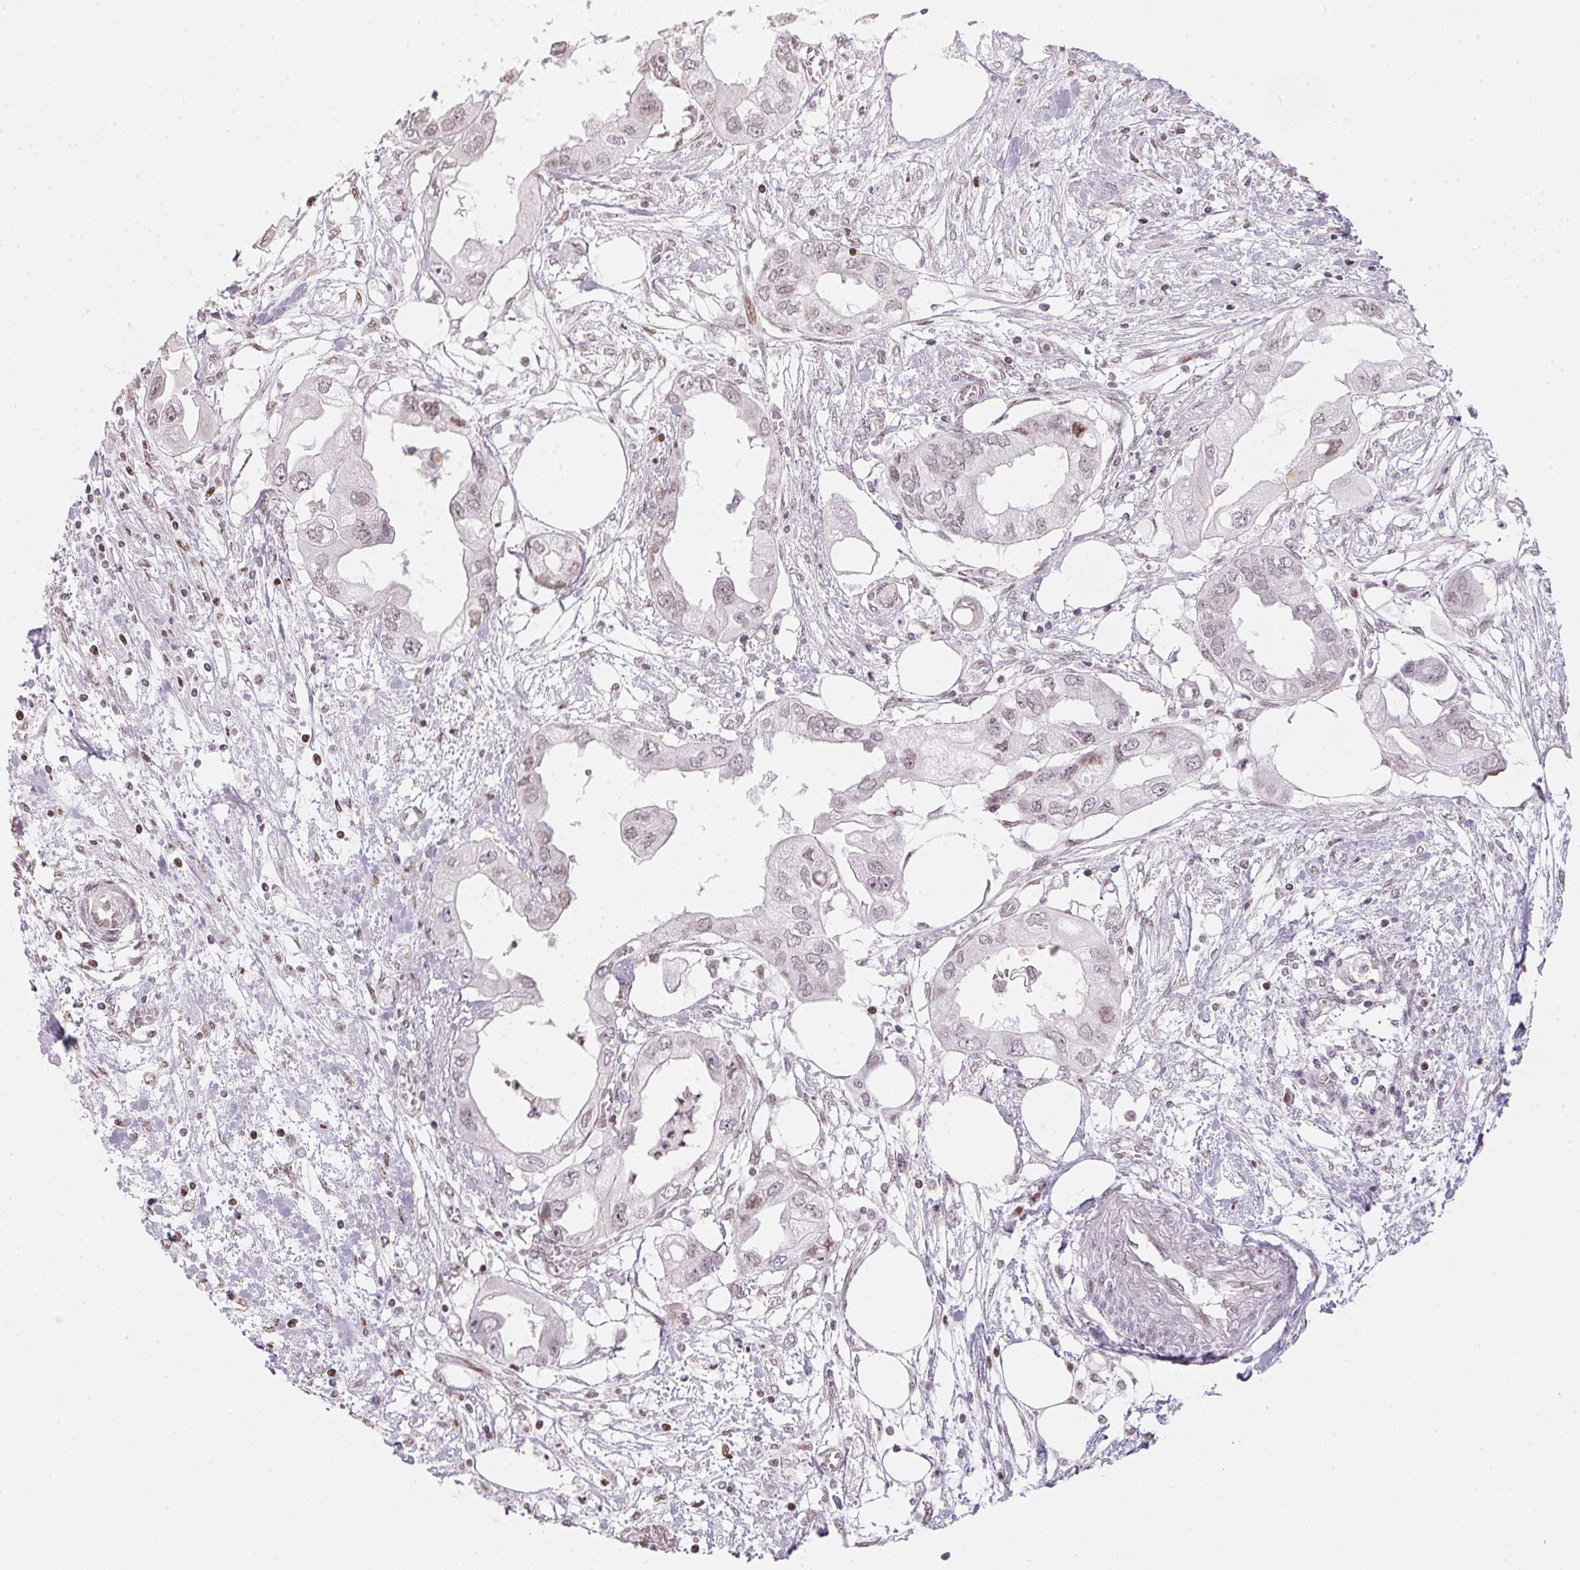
{"staining": {"intensity": "negative", "quantity": "none", "location": "none"}, "tissue": "endometrial cancer", "cell_type": "Tumor cells", "image_type": "cancer", "snomed": [{"axis": "morphology", "description": "Adenocarcinoma, NOS"}, {"axis": "morphology", "description": "Adenocarcinoma, metastatic, NOS"}, {"axis": "topography", "description": "Adipose tissue"}, {"axis": "topography", "description": "Endometrium"}], "caption": "Immunohistochemistry histopathology image of neoplastic tissue: human endometrial cancer (metastatic adenocarcinoma) stained with DAB (3,3'-diaminobenzidine) reveals no significant protein staining in tumor cells. (DAB immunohistochemistry, high magnification).", "gene": "KAT6A", "patient": {"sex": "female", "age": 67}}